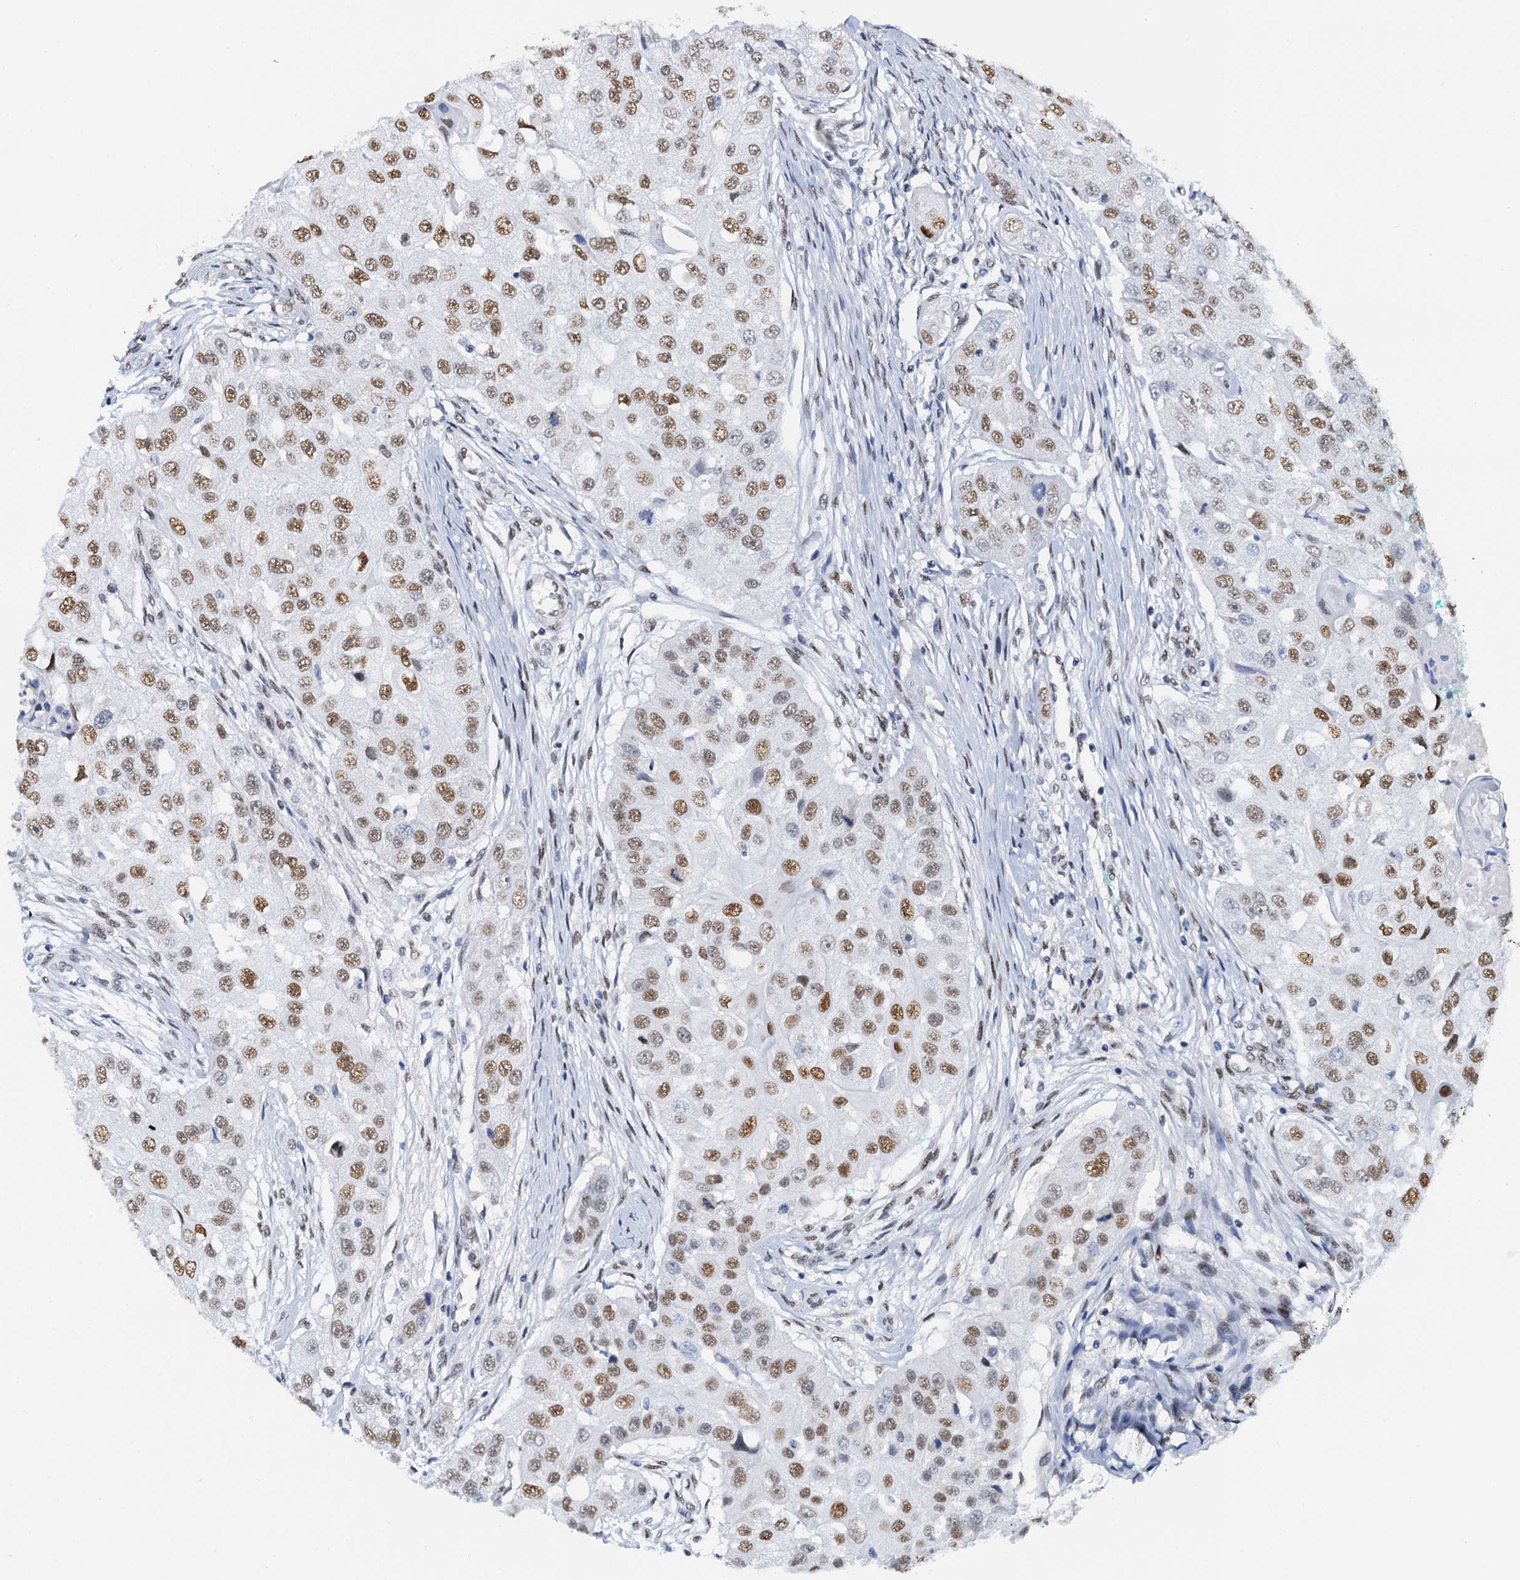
{"staining": {"intensity": "moderate", "quantity": ">75%", "location": "nuclear"}, "tissue": "head and neck cancer", "cell_type": "Tumor cells", "image_type": "cancer", "snomed": [{"axis": "morphology", "description": "Normal tissue, NOS"}, {"axis": "morphology", "description": "Squamous cell carcinoma, NOS"}, {"axis": "topography", "description": "Skeletal muscle"}, {"axis": "topography", "description": "Head-Neck"}], "caption": "Immunohistochemistry image of neoplastic tissue: head and neck squamous cell carcinoma stained using immunohistochemistry exhibits medium levels of moderate protein expression localized specifically in the nuclear of tumor cells, appearing as a nuclear brown color.", "gene": "SLTM", "patient": {"sex": "male", "age": 51}}